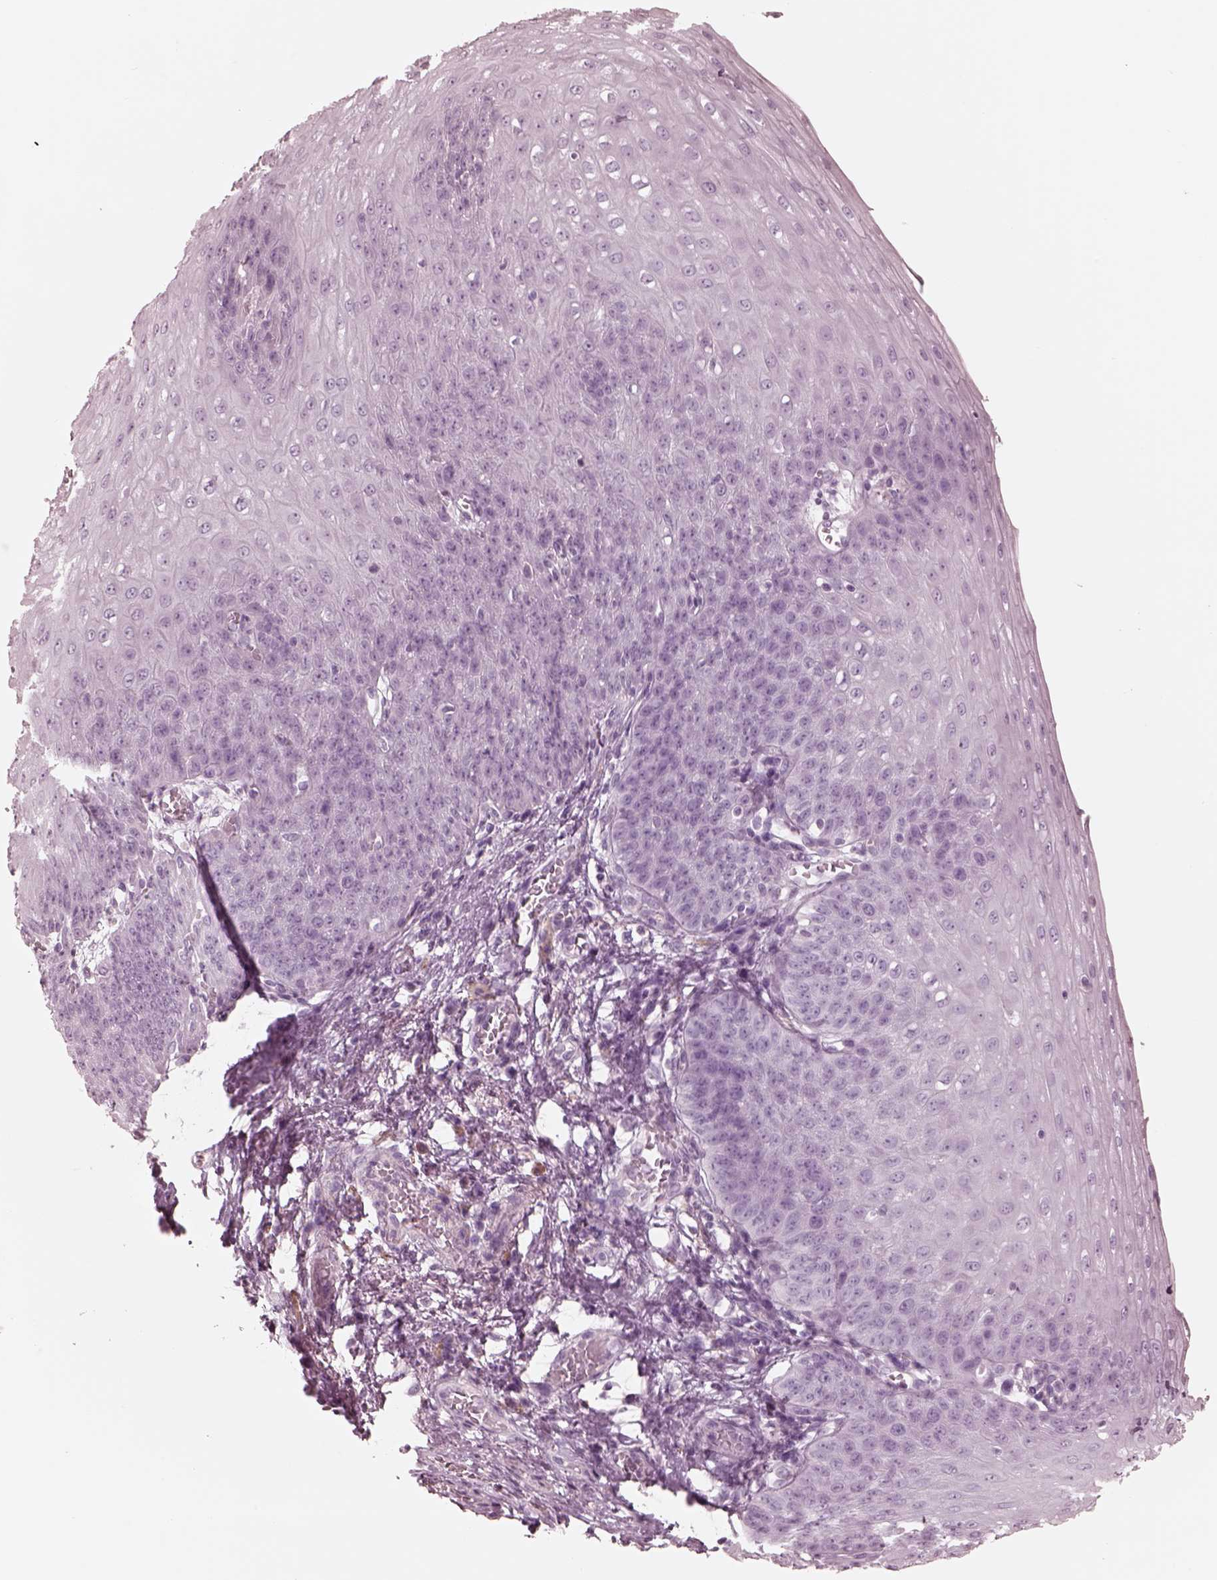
{"staining": {"intensity": "negative", "quantity": "none", "location": "none"}, "tissue": "esophagus", "cell_type": "Squamous epithelial cells", "image_type": "normal", "snomed": [{"axis": "morphology", "description": "Normal tissue, NOS"}, {"axis": "topography", "description": "Esophagus"}], "caption": "An image of esophagus stained for a protein exhibits no brown staining in squamous epithelial cells. (Stains: DAB (3,3'-diaminobenzidine) immunohistochemistry with hematoxylin counter stain, Microscopy: brightfield microscopy at high magnification).", "gene": "CADM2", "patient": {"sex": "male", "age": 71}}